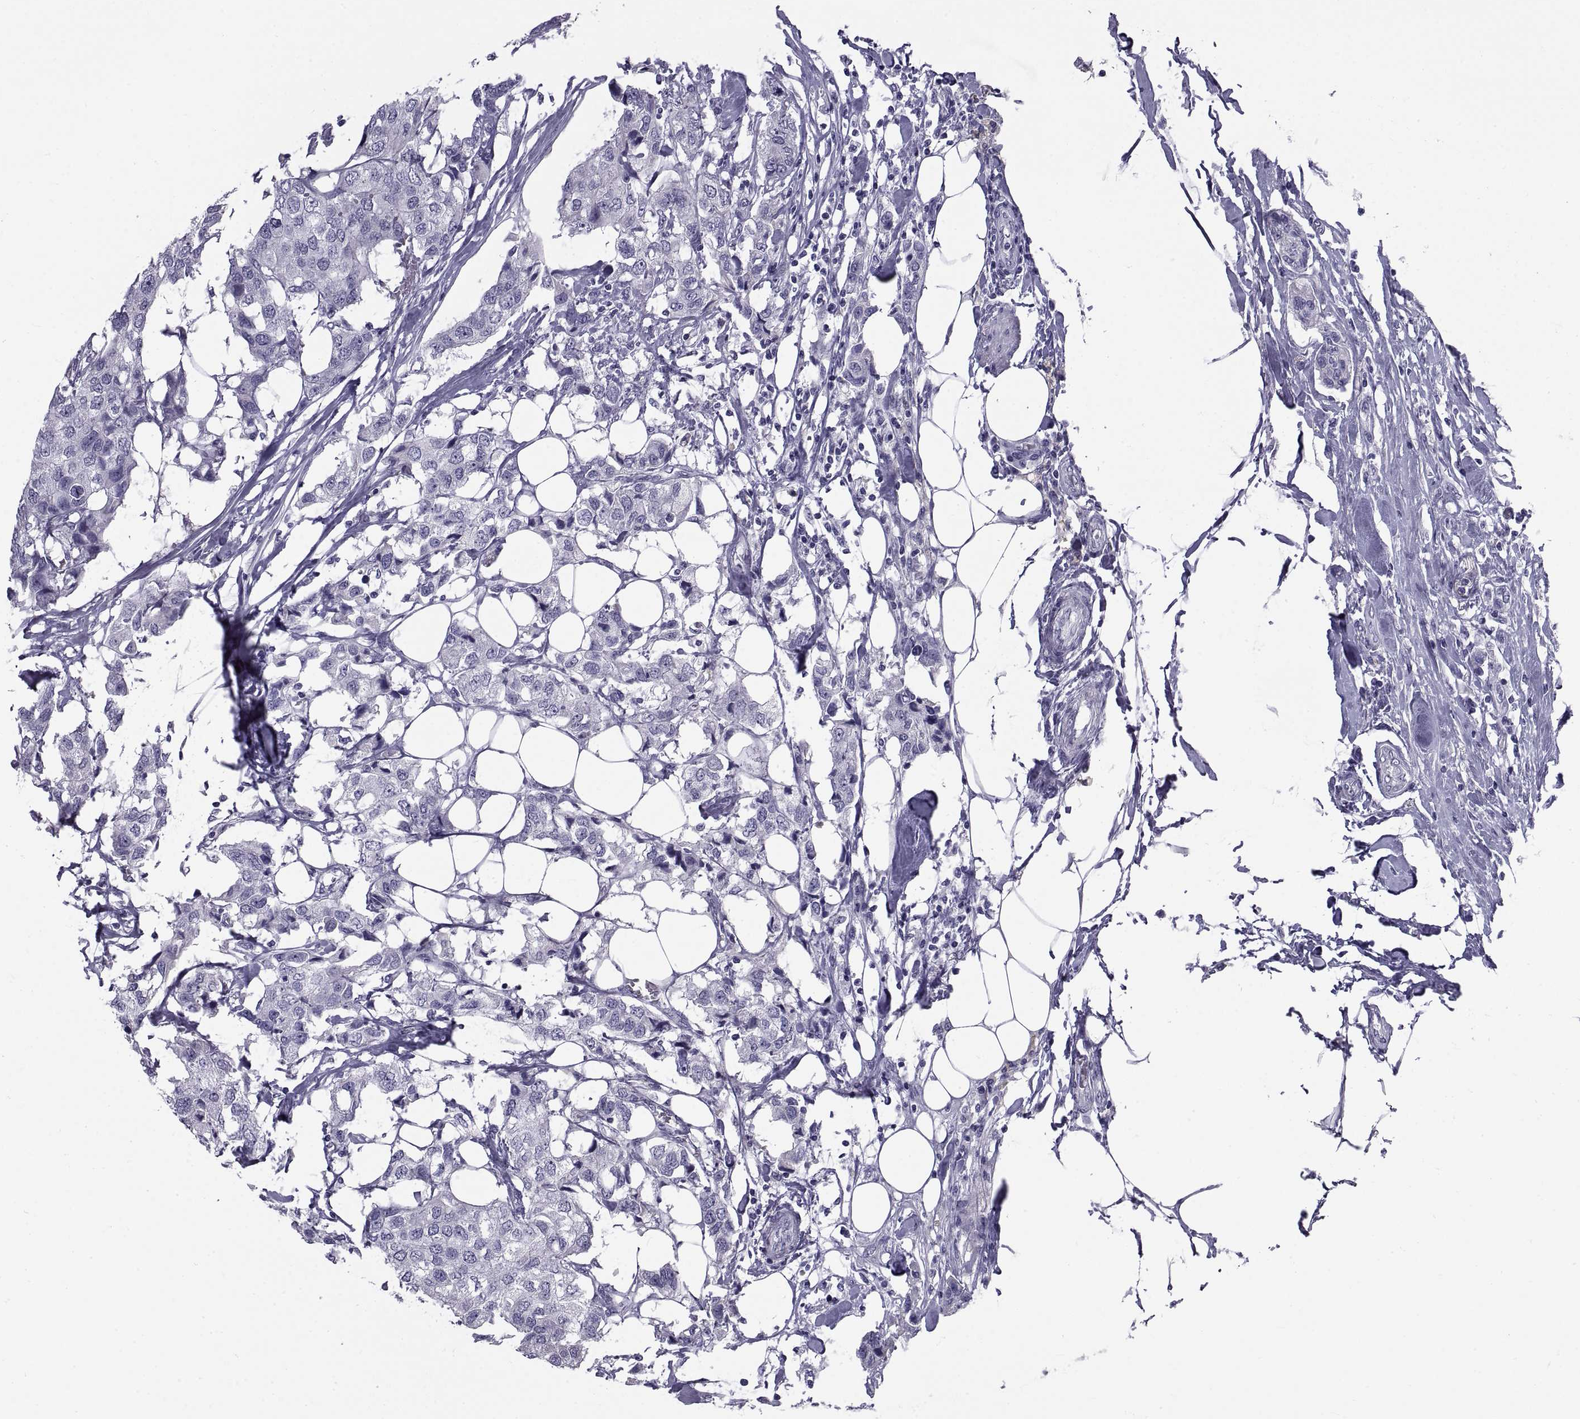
{"staining": {"intensity": "negative", "quantity": "none", "location": "none"}, "tissue": "breast cancer", "cell_type": "Tumor cells", "image_type": "cancer", "snomed": [{"axis": "morphology", "description": "Duct carcinoma"}, {"axis": "topography", "description": "Breast"}], "caption": "Immunohistochemical staining of breast cancer (infiltrating ductal carcinoma) reveals no significant expression in tumor cells.", "gene": "NPTX2", "patient": {"sex": "female", "age": 80}}